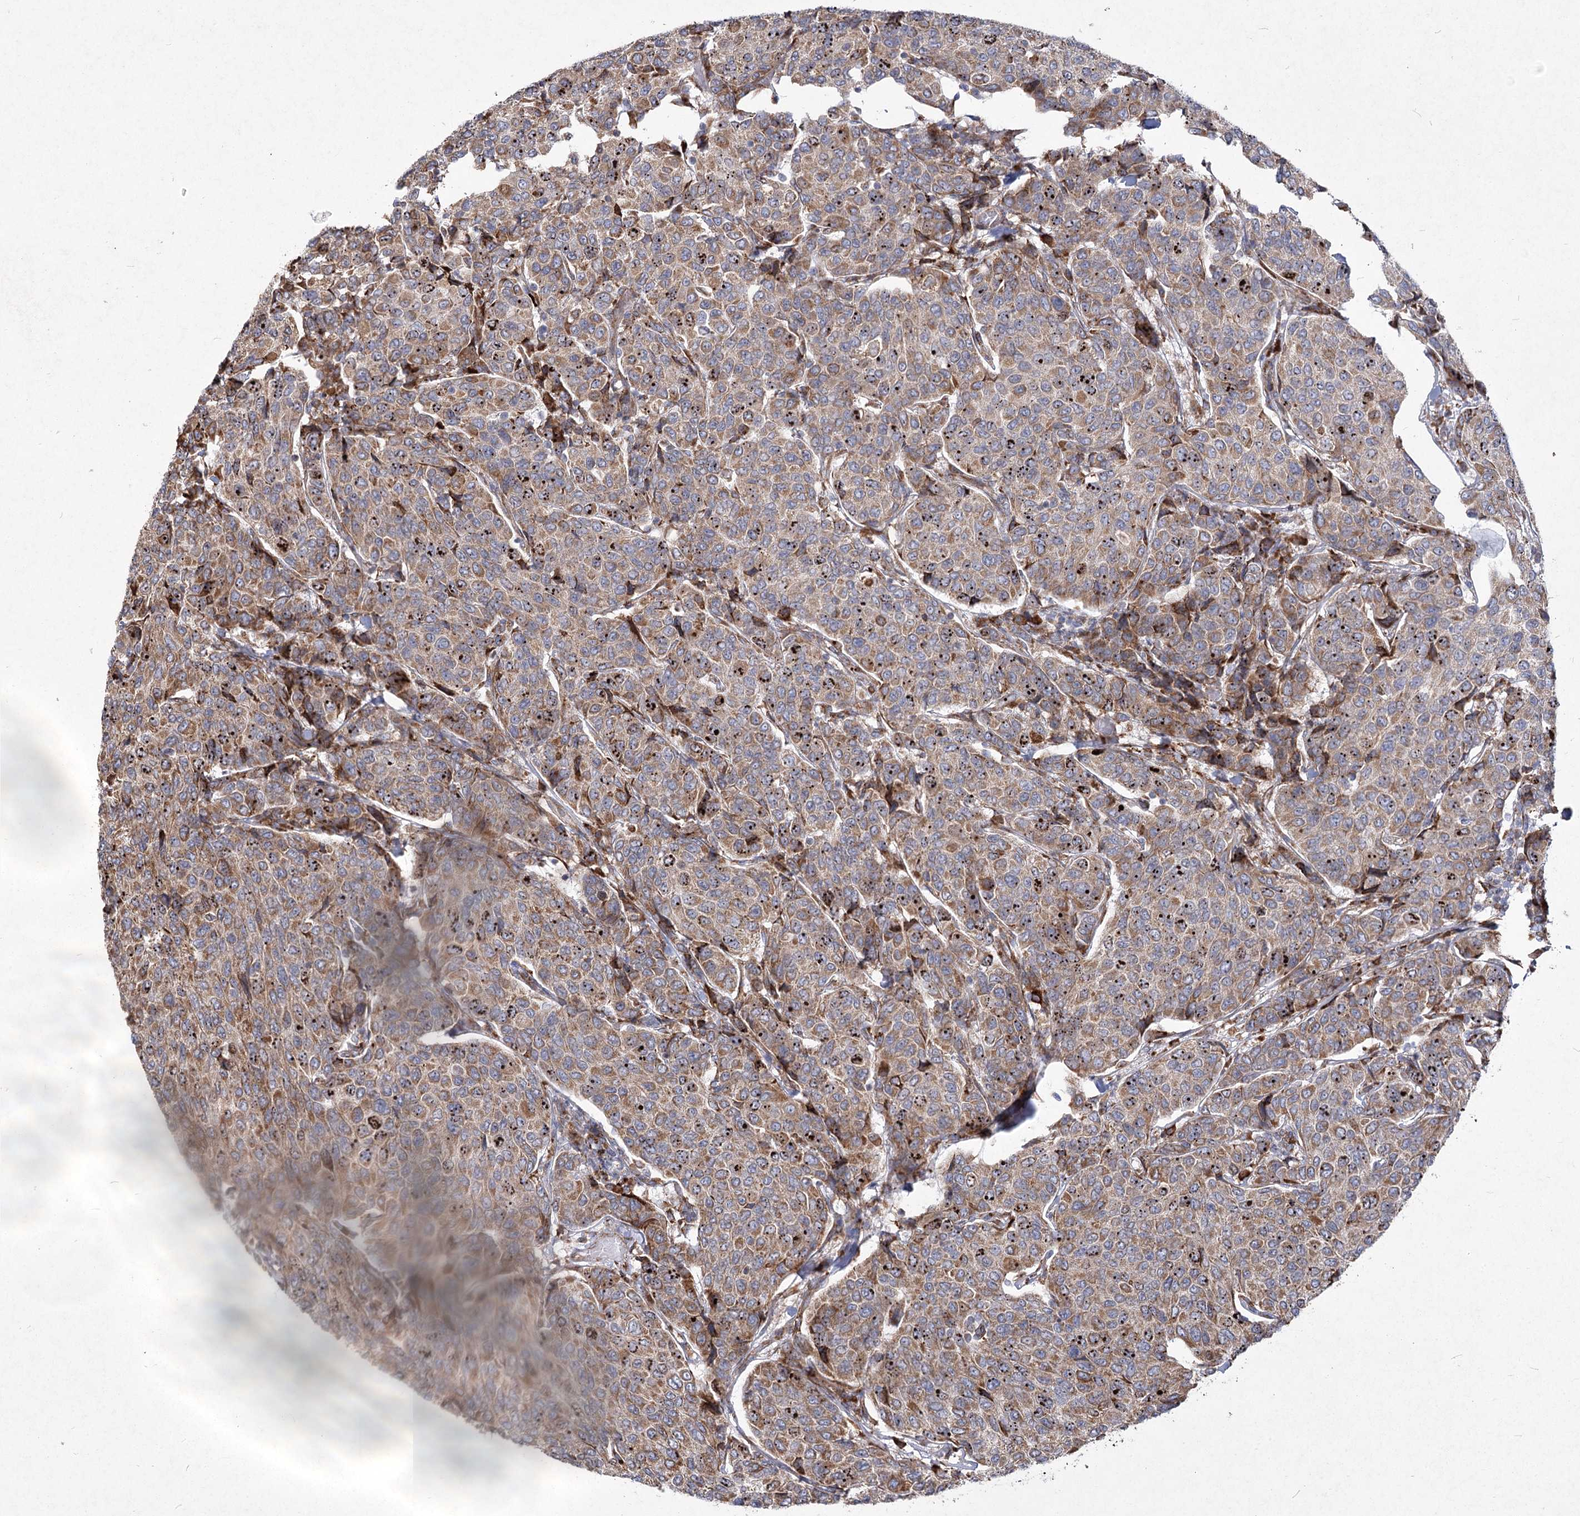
{"staining": {"intensity": "moderate", "quantity": ">75%", "location": "cytoplasmic/membranous"}, "tissue": "breast cancer", "cell_type": "Tumor cells", "image_type": "cancer", "snomed": [{"axis": "morphology", "description": "Duct carcinoma"}, {"axis": "topography", "description": "Breast"}], "caption": "Immunohistochemical staining of human breast intraductal carcinoma reveals medium levels of moderate cytoplasmic/membranous protein staining in approximately >75% of tumor cells.", "gene": "NHLRC2", "patient": {"sex": "female", "age": 55}}